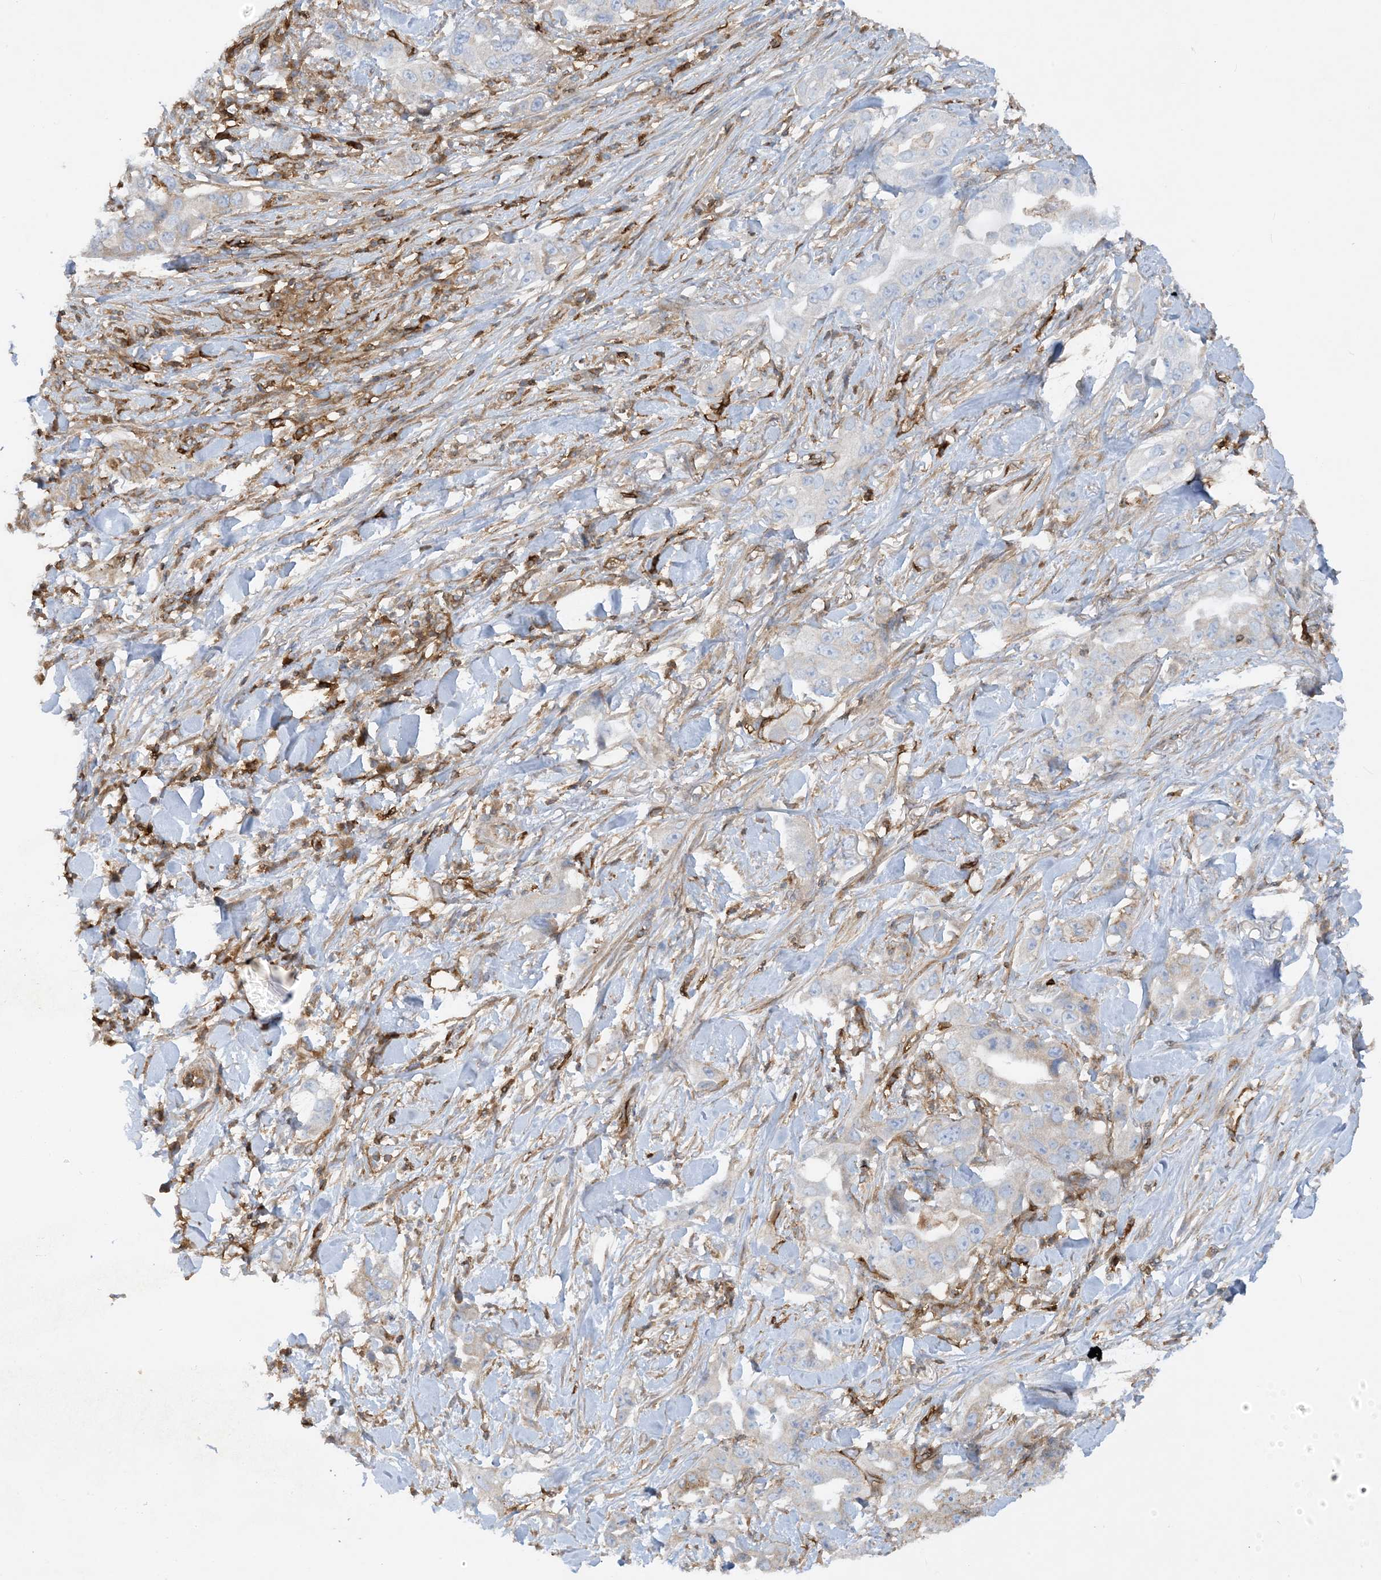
{"staining": {"intensity": "negative", "quantity": "none", "location": "none"}, "tissue": "lung cancer", "cell_type": "Tumor cells", "image_type": "cancer", "snomed": [{"axis": "morphology", "description": "Adenocarcinoma, NOS"}, {"axis": "topography", "description": "Lung"}], "caption": "Human lung adenocarcinoma stained for a protein using immunohistochemistry shows no positivity in tumor cells.", "gene": "HLA-E", "patient": {"sex": "female", "age": 51}}